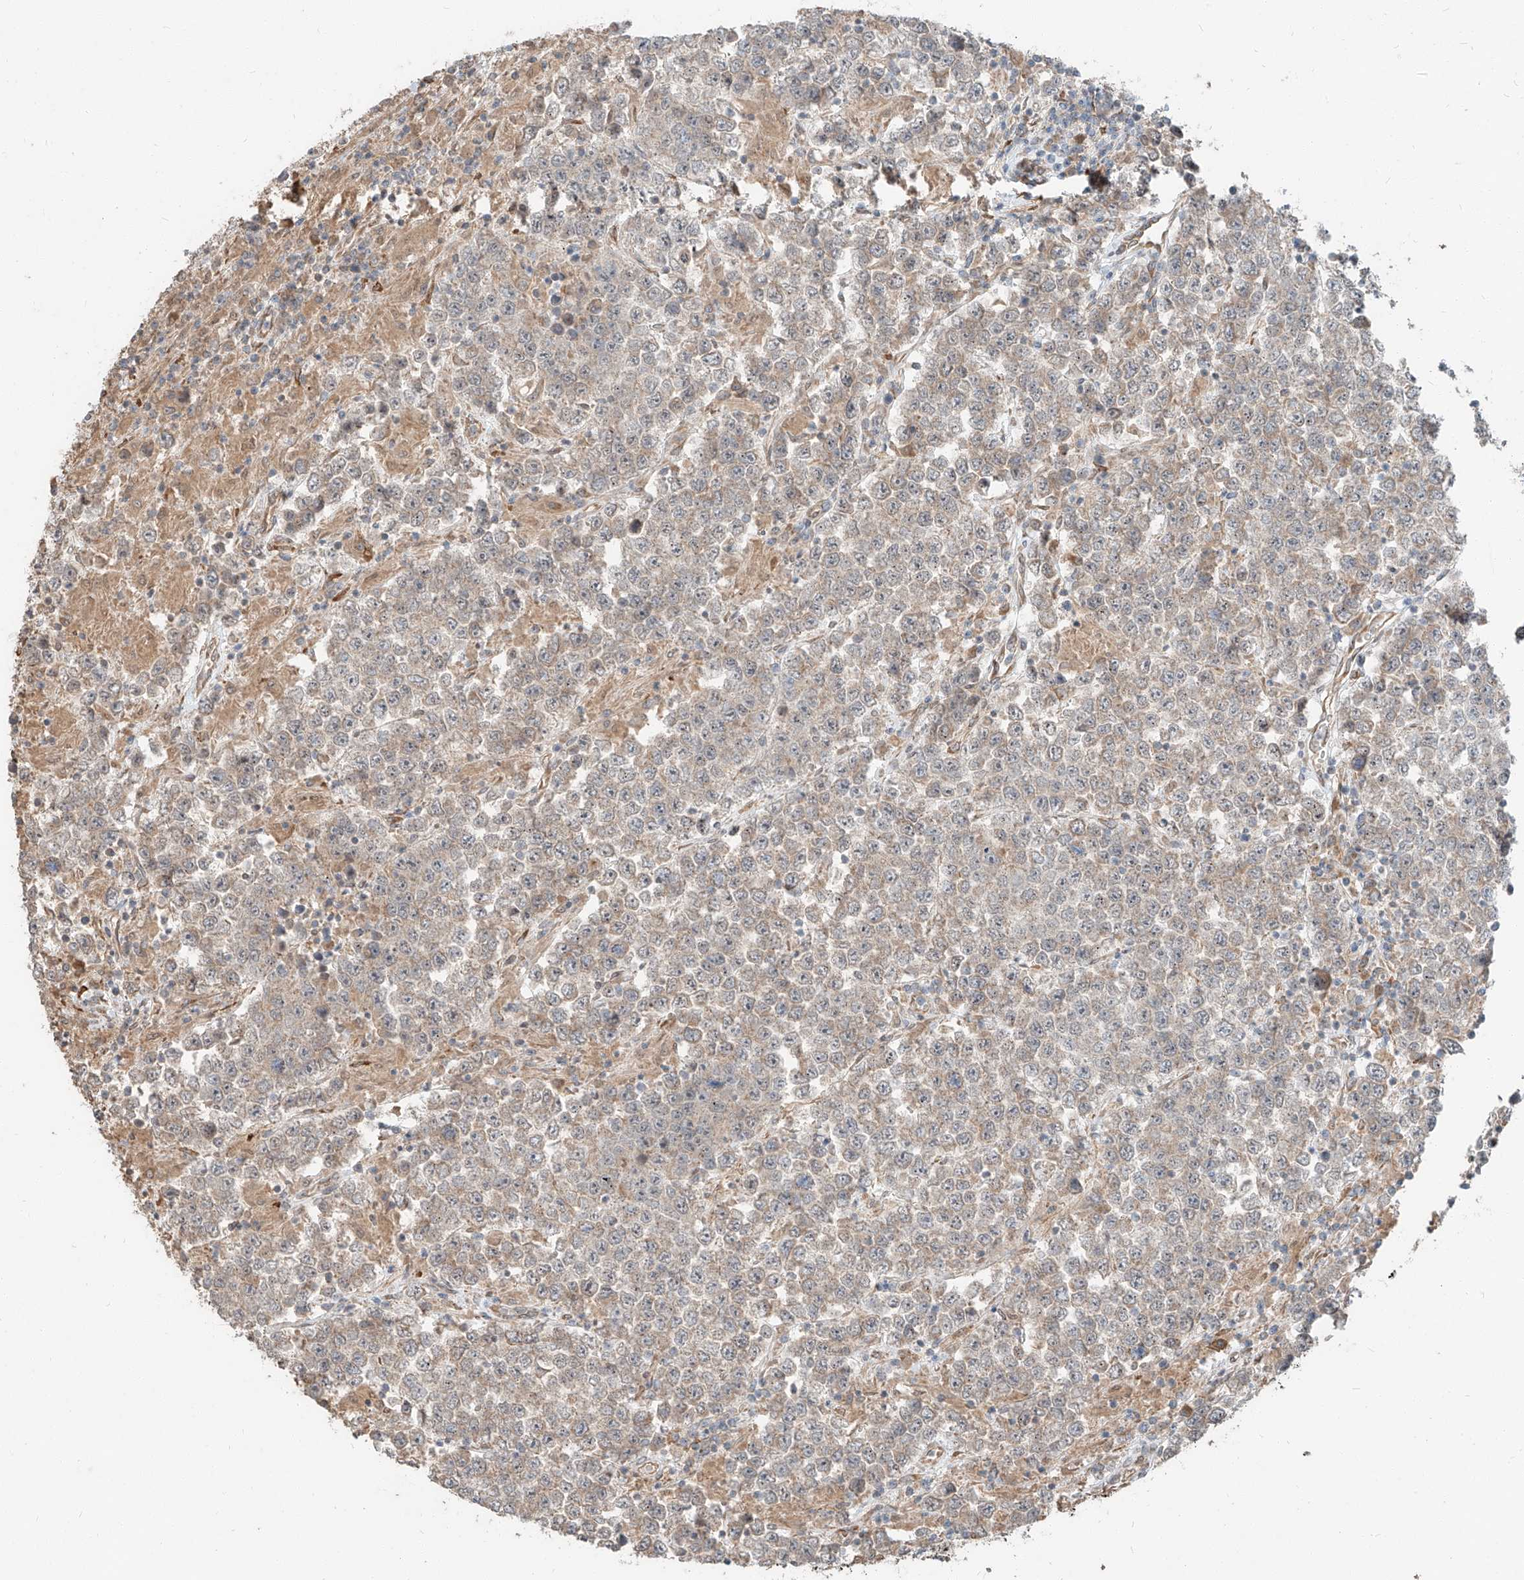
{"staining": {"intensity": "weak", "quantity": "<25%", "location": "cytoplasmic/membranous"}, "tissue": "testis cancer", "cell_type": "Tumor cells", "image_type": "cancer", "snomed": [{"axis": "morphology", "description": "Normal tissue, NOS"}, {"axis": "morphology", "description": "Urothelial carcinoma, High grade"}, {"axis": "morphology", "description": "Seminoma, NOS"}, {"axis": "morphology", "description": "Carcinoma, Embryonal, NOS"}, {"axis": "topography", "description": "Urinary bladder"}, {"axis": "topography", "description": "Testis"}], "caption": "High power microscopy histopathology image of an IHC micrograph of testis urothelial carcinoma (high-grade), revealing no significant positivity in tumor cells. The staining is performed using DAB brown chromogen with nuclei counter-stained in using hematoxylin.", "gene": "STX19", "patient": {"sex": "male", "age": 41}}